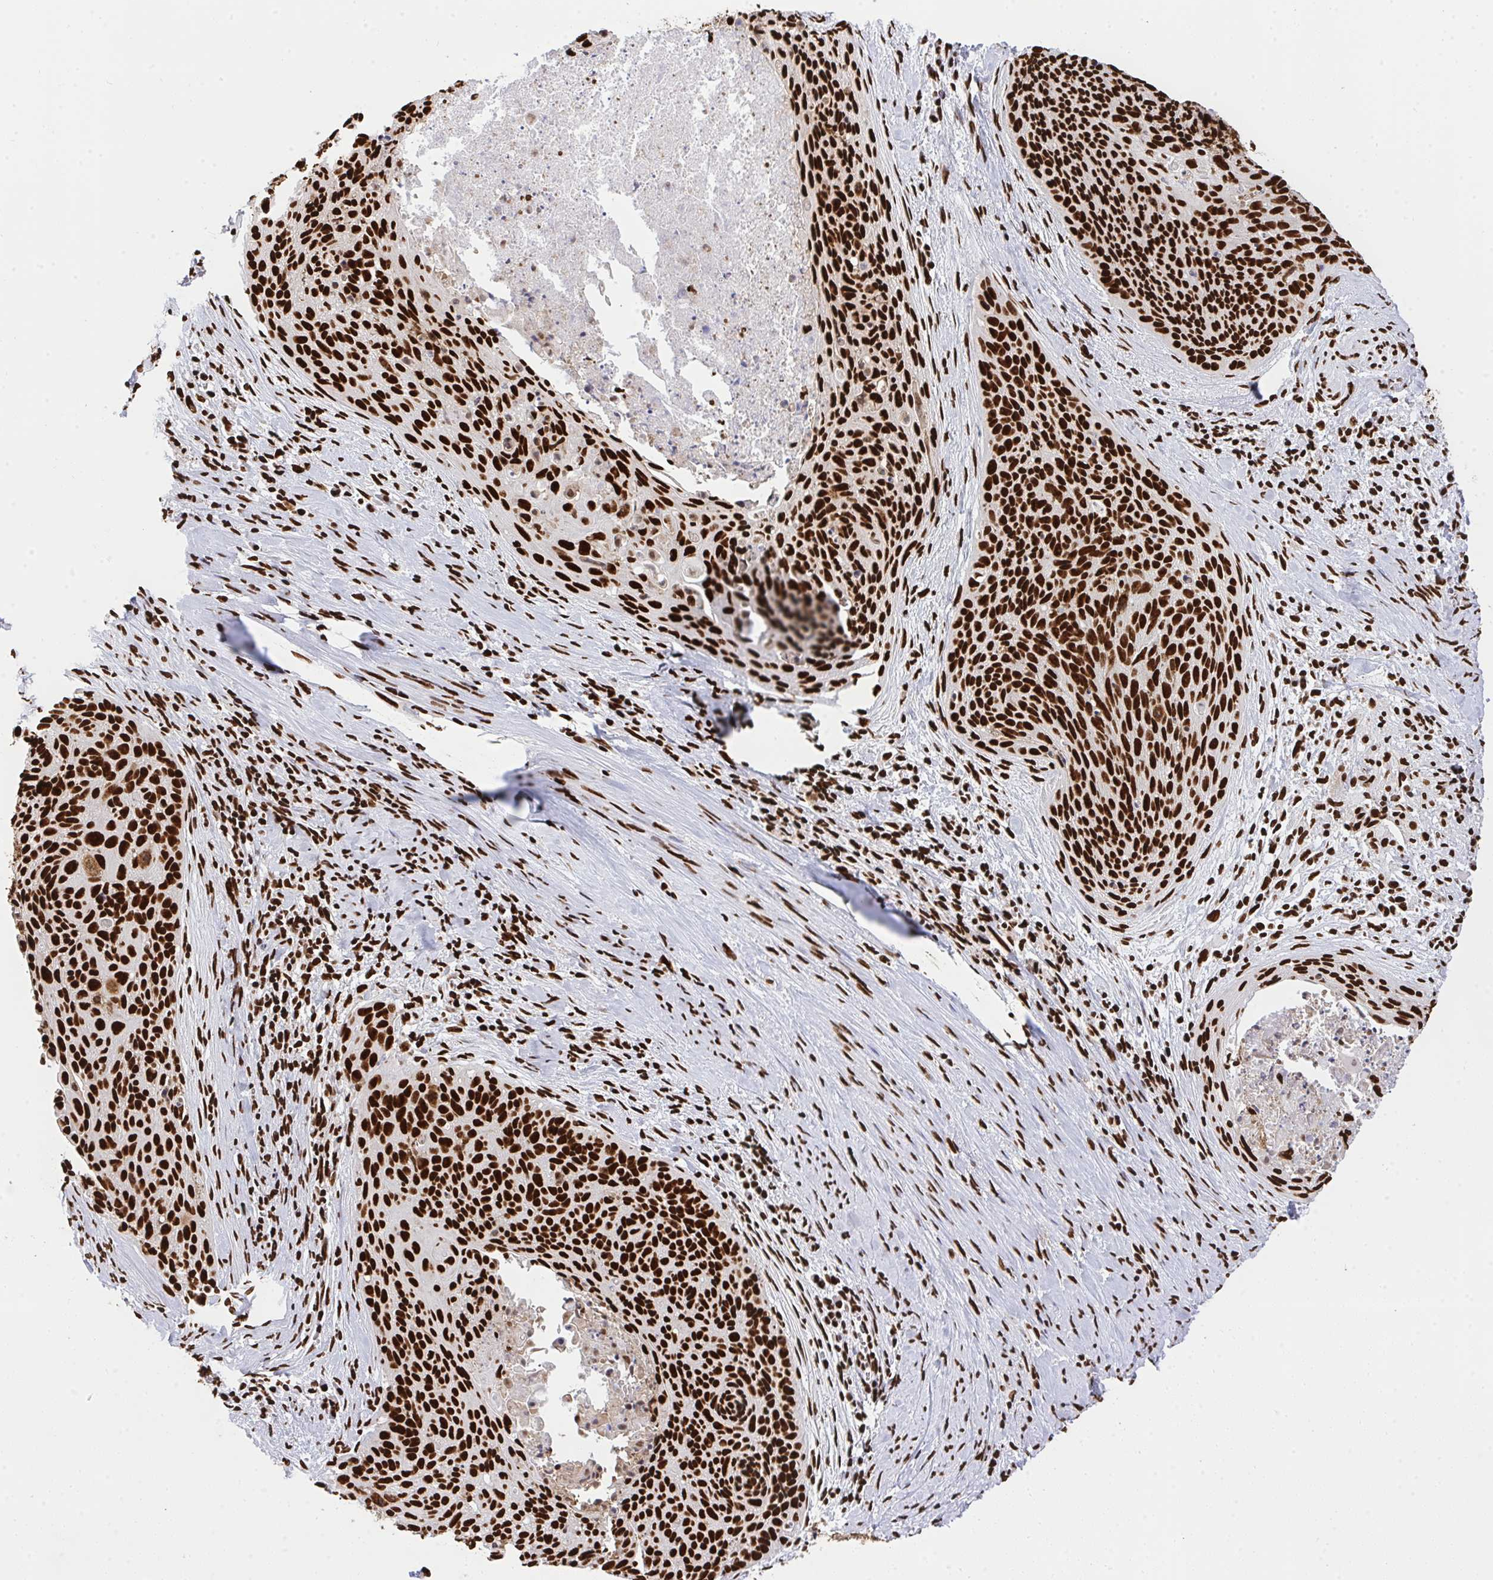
{"staining": {"intensity": "strong", "quantity": ">75%", "location": "nuclear"}, "tissue": "cervical cancer", "cell_type": "Tumor cells", "image_type": "cancer", "snomed": [{"axis": "morphology", "description": "Squamous cell carcinoma, NOS"}, {"axis": "topography", "description": "Cervix"}], "caption": "Human squamous cell carcinoma (cervical) stained for a protein (brown) demonstrates strong nuclear positive positivity in about >75% of tumor cells.", "gene": "HNRNPL", "patient": {"sex": "female", "age": 55}}